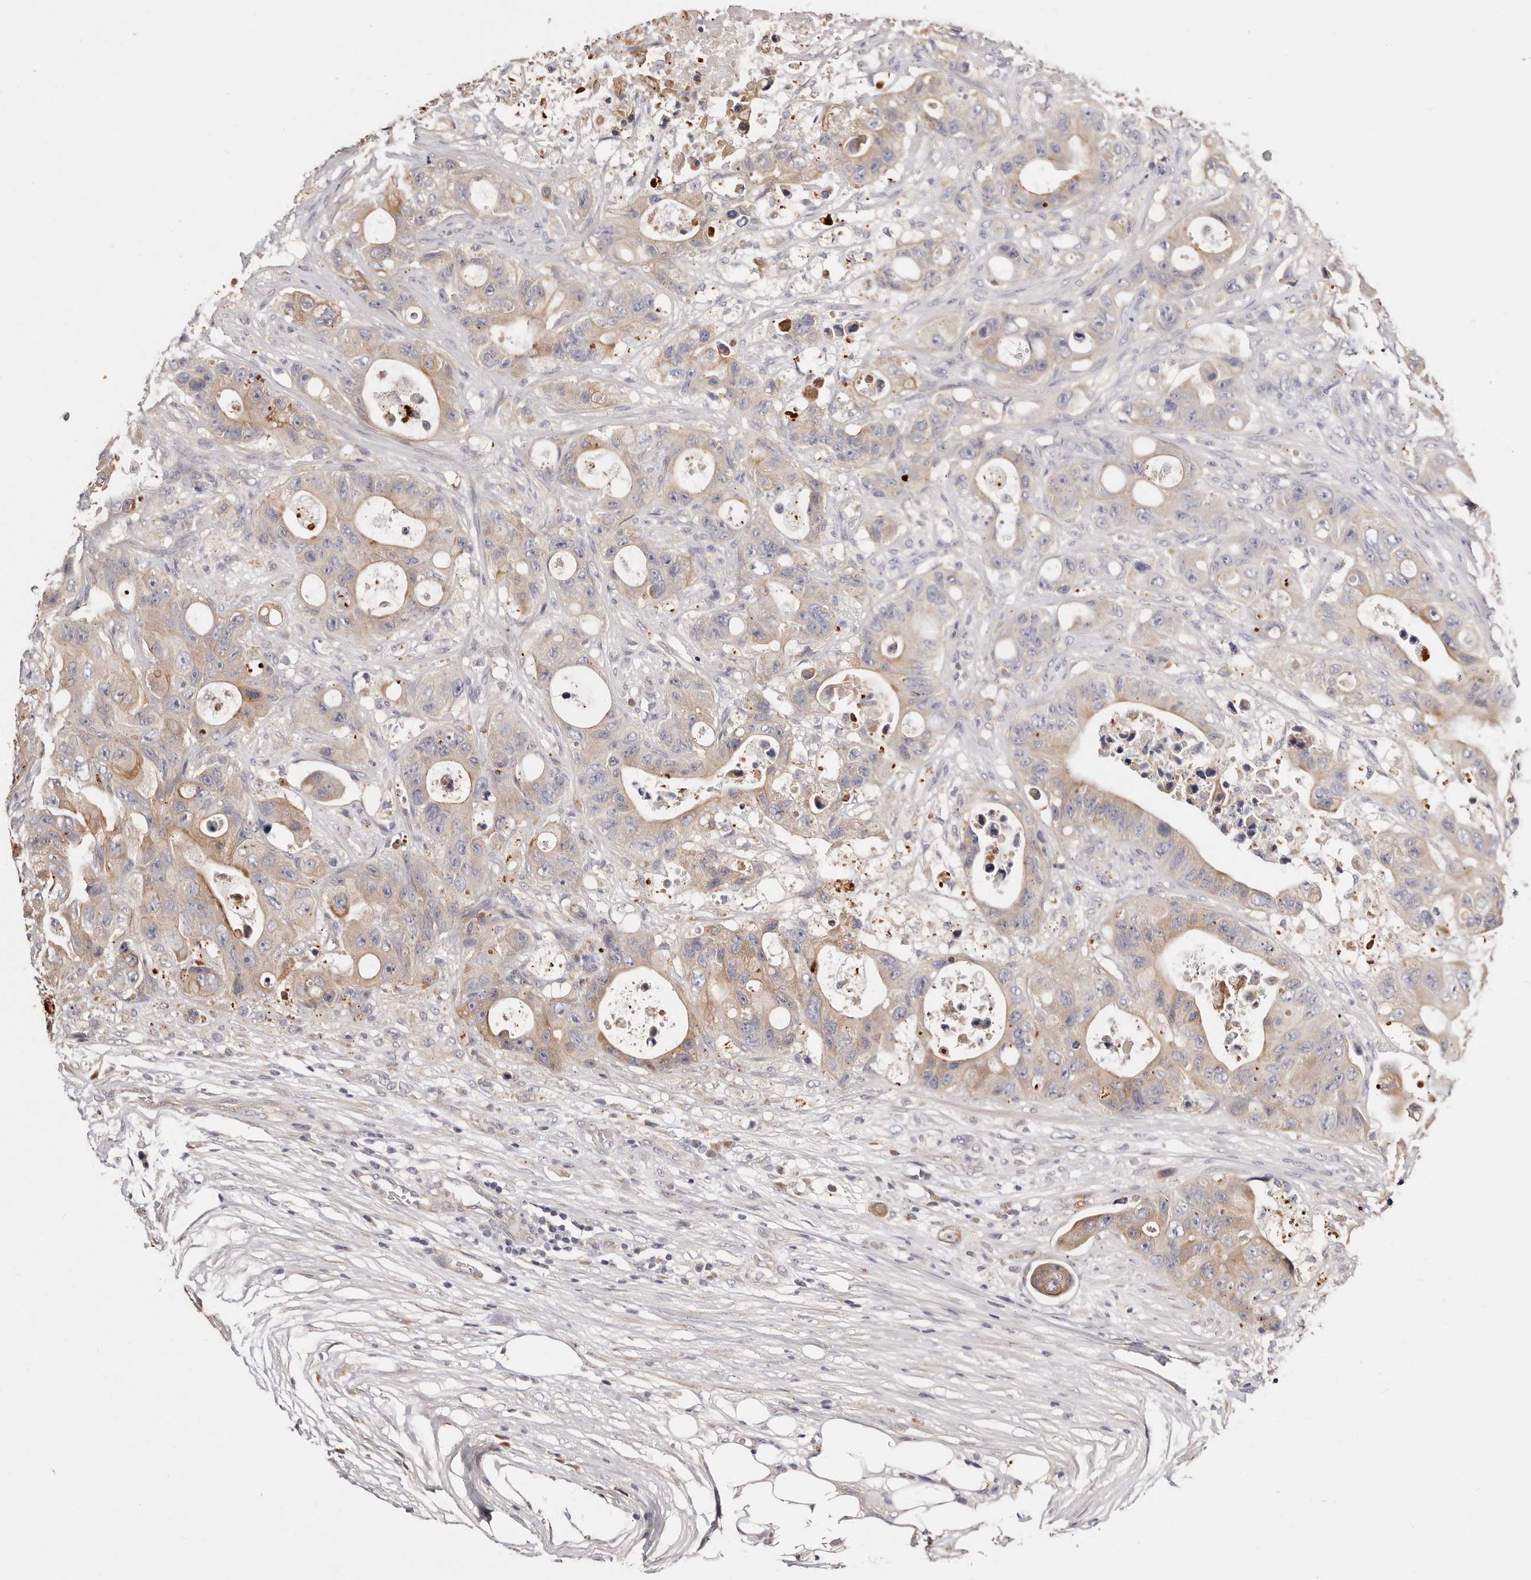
{"staining": {"intensity": "moderate", "quantity": "25%-75%", "location": "cytoplasmic/membranous"}, "tissue": "colorectal cancer", "cell_type": "Tumor cells", "image_type": "cancer", "snomed": [{"axis": "morphology", "description": "Adenocarcinoma, NOS"}, {"axis": "topography", "description": "Colon"}], "caption": "Immunohistochemical staining of human colorectal cancer (adenocarcinoma) exhibits moderate cytoplasmic/membranous protein expression in about 25%-75% of tumor cells.", "gene": "USP33", "patient": {"sex": "female", "age": 46}}